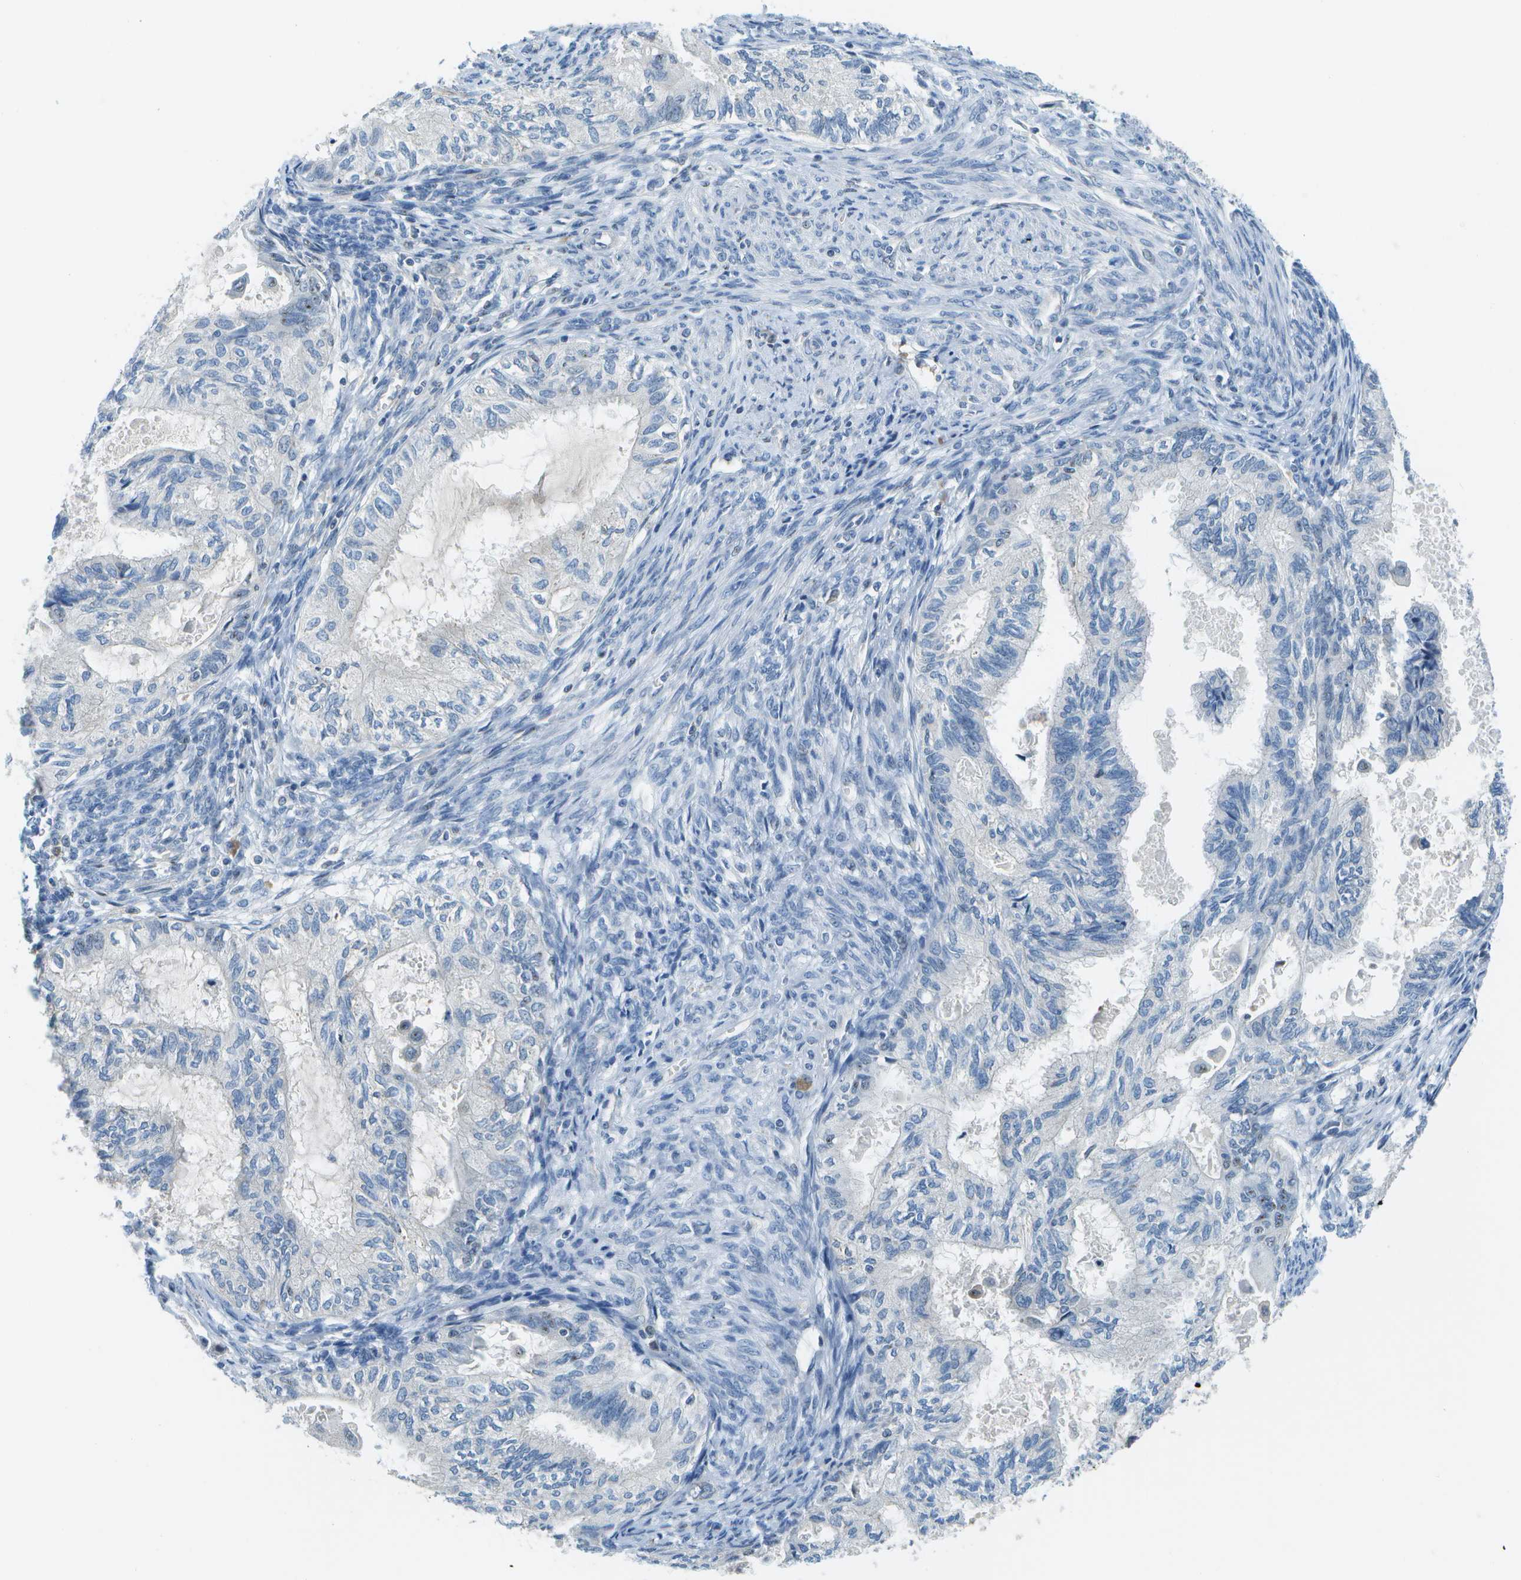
{"staining": {"intensity": "negative", "quantity": "none", "location": "none"}, "tissue": "cervical cancer", "cell_type": "Tumor cells", "image_type": "cancer", "snomed": [{"axis": "morphology", "description": "Normal tissue, NOS"}, {"axis": "morphology", "description": "Adenocarcinoma, NOS"}, {"axis": "topography", "description": "Cervix"}, {"axis": "topography", "description": "Endometrium"}], "caption": "Immunohistochemistry histopathology image of neoplastic tissue: cervical cancer (adenocarcinoma) stained with DAB shows no significant protein staining in tumor cells.", "gene": "PTGIS", "patient": {"sex": "female", "age": 86}}